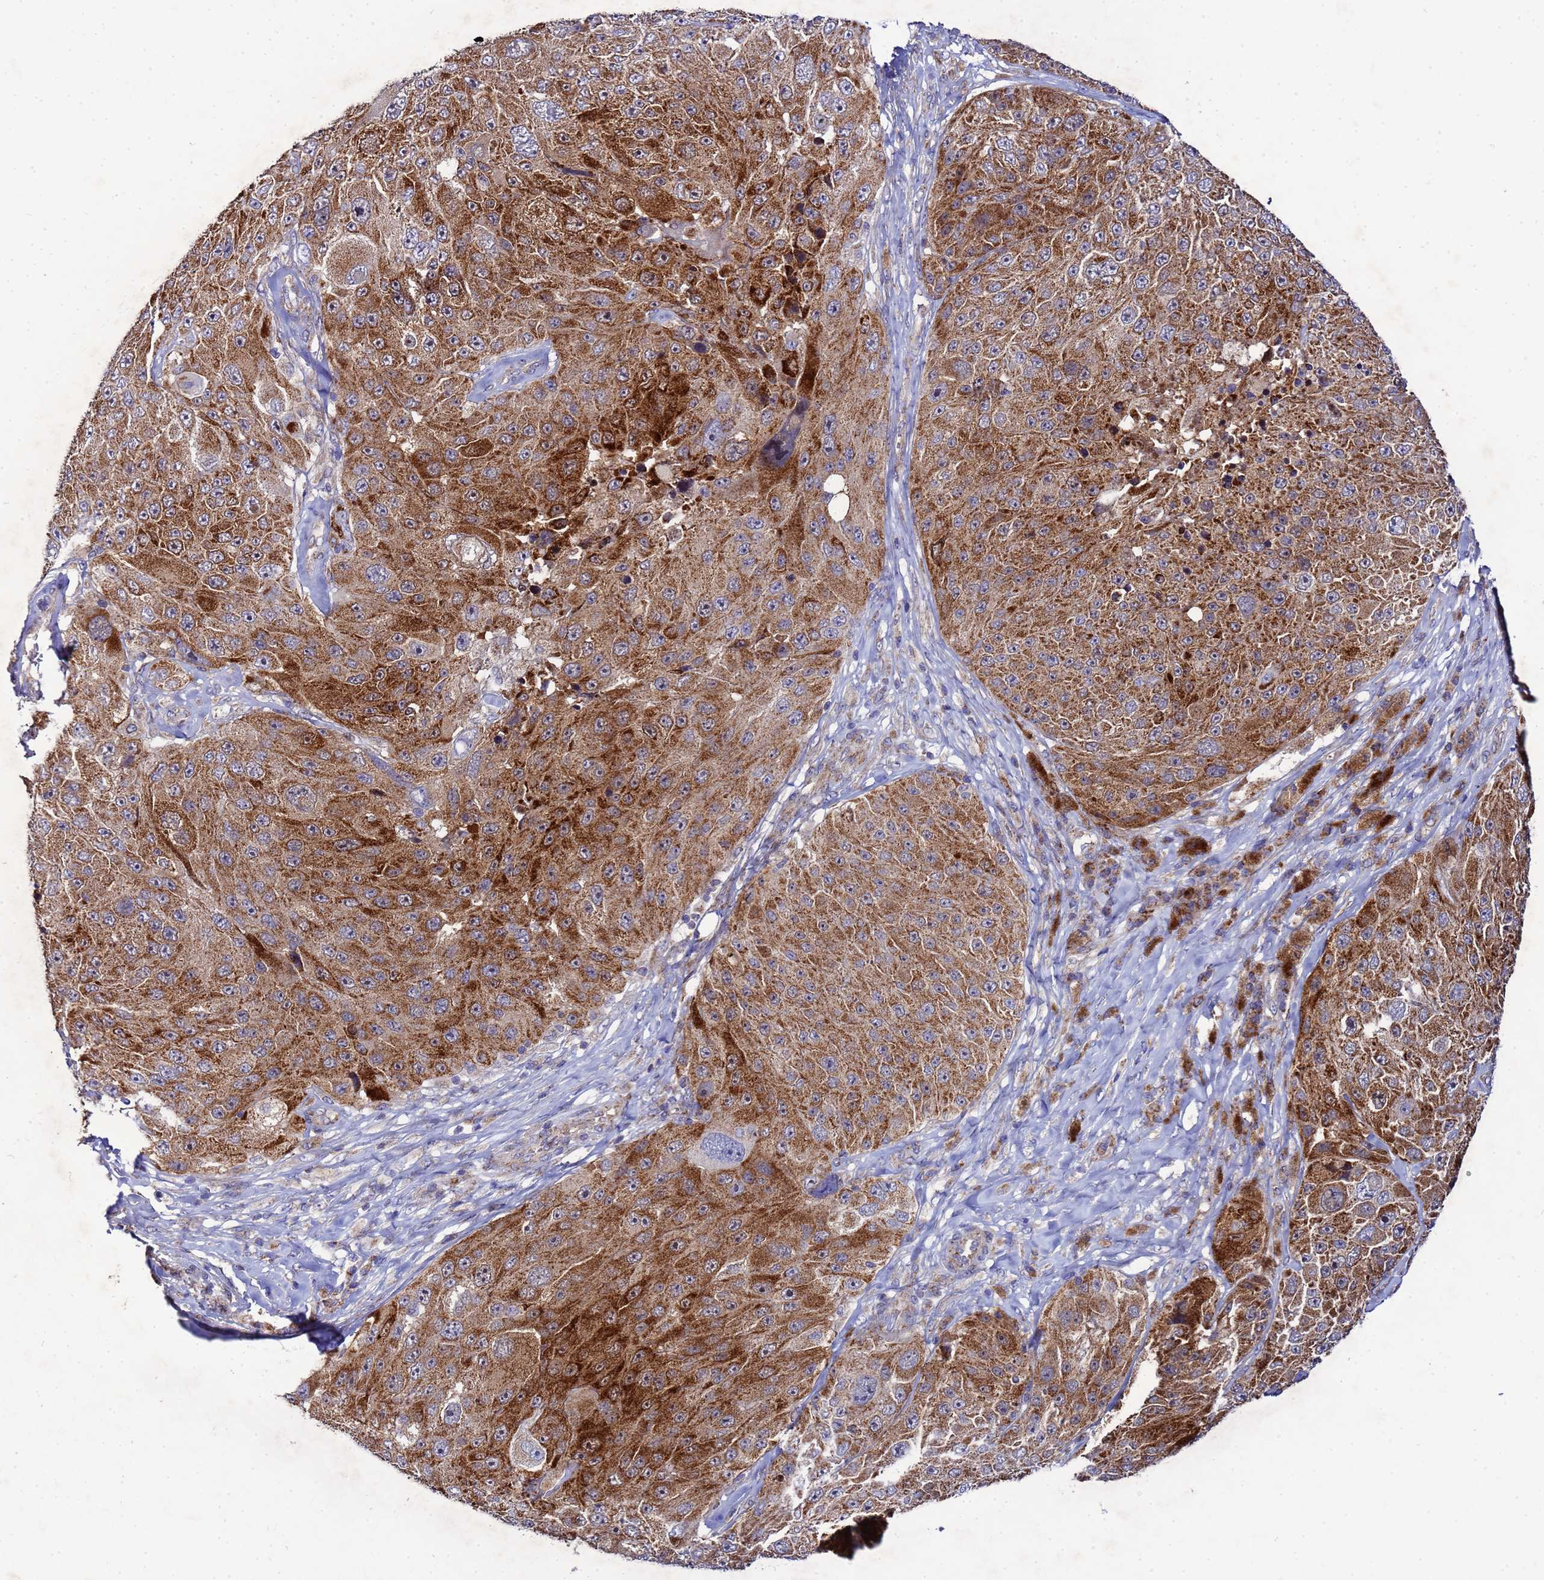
{"staining": {"intensity": "strong", "quantity": ">75%", "location": "cytoplasmic/membranous"}, "tissue": "melanoma", "cell_type": "Tumor cells", "image_type": "cancer", "snomed": [{"axis": "morphology", "description": "Malignant melanoma, Metastatic site"}, {"axis": "topography", "description": "Lymph node"}], "caption": "Protein staining shows strong cytoplasmic/membranous positivity in about >75% of tumor cells in melanoma.", "gene": "FAHD2A", "patient": {"sex": "male", "age": 62}}